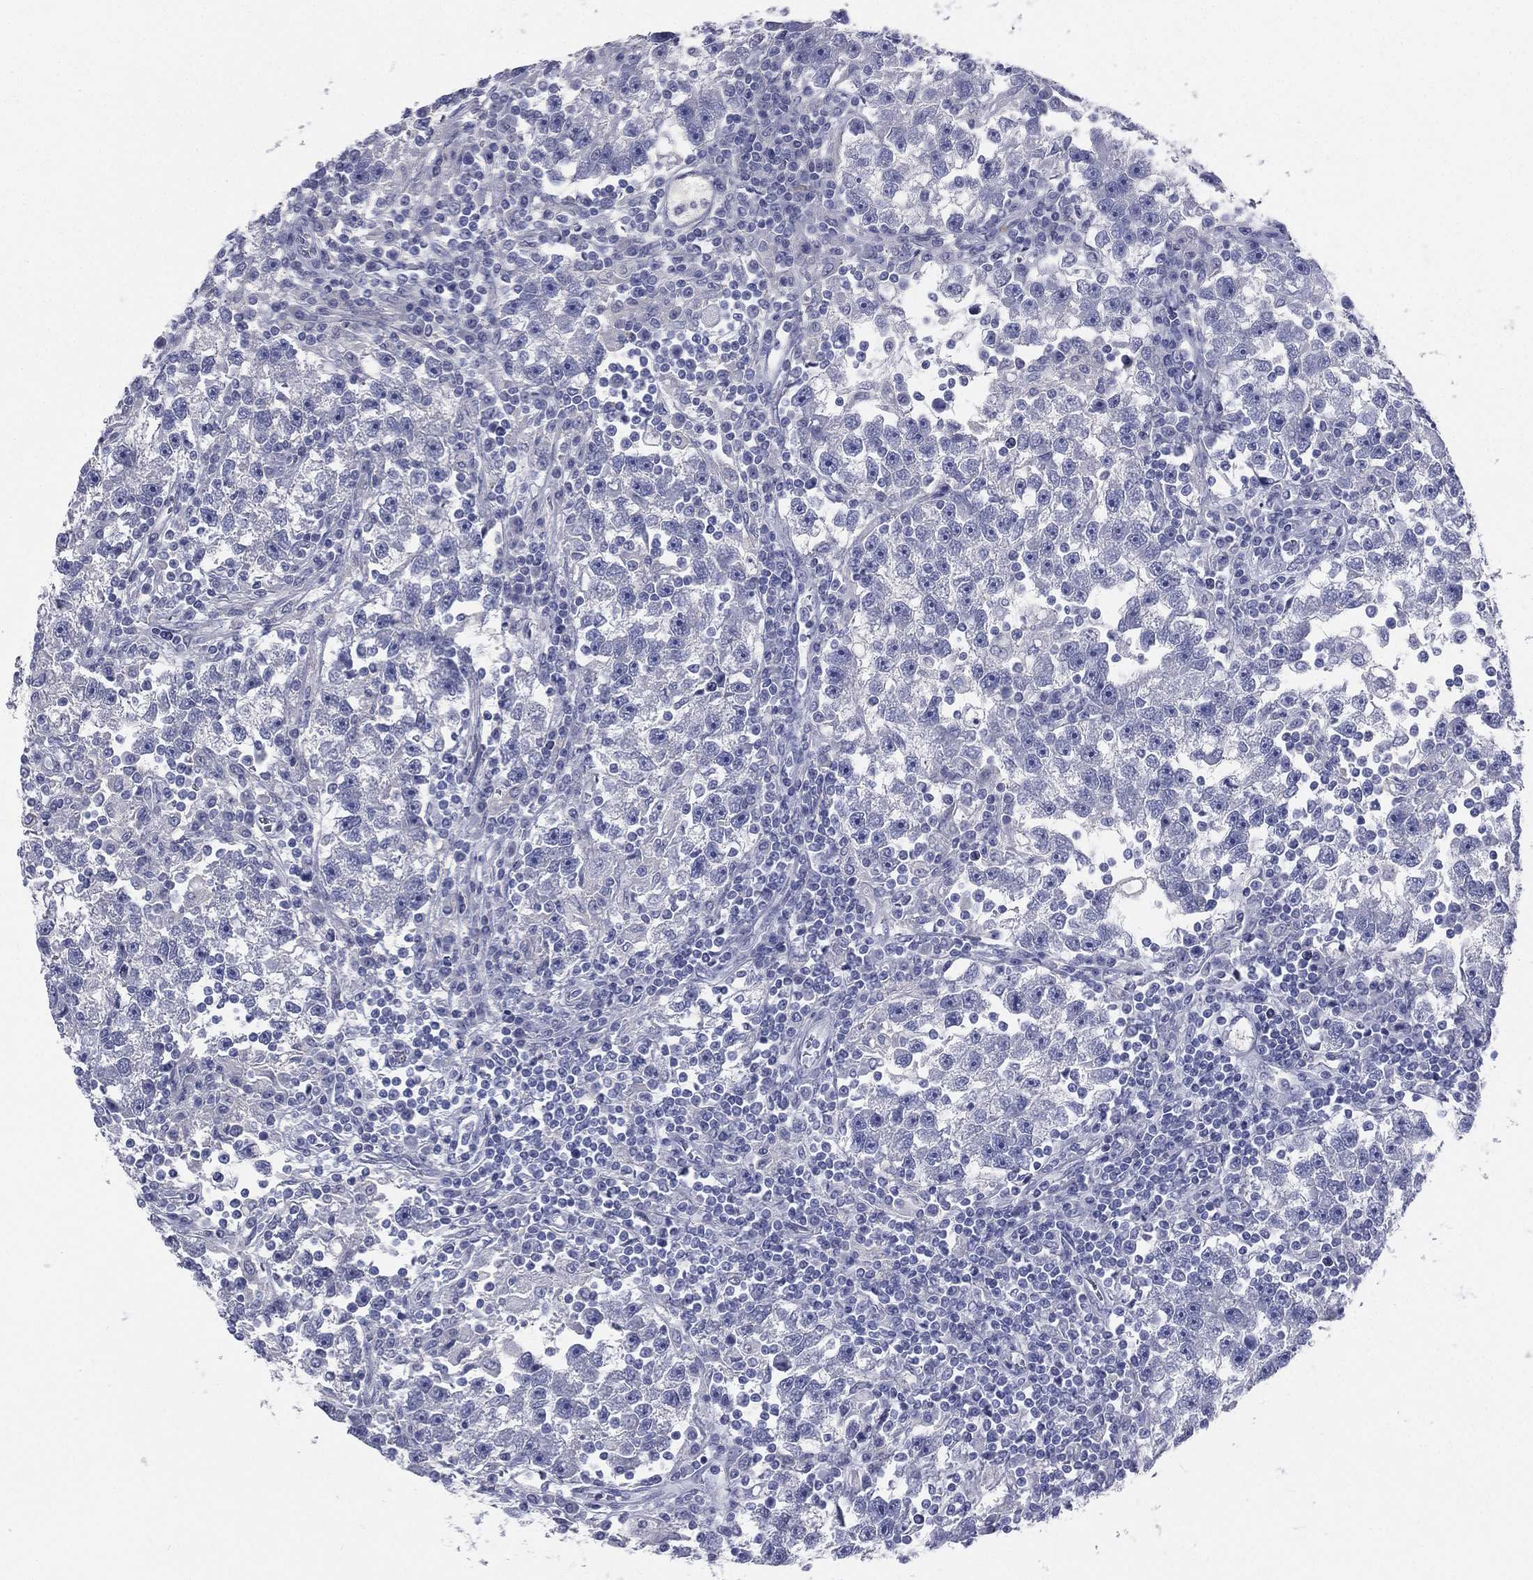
{"staining": {"intensity": "negative", "quantity": "none", "location": "none"}, "tissue": "testis cancer", "cell_type": "Tumor cells", "image_type": "cancer", "snomed": [{"axis": "morphology", "description": "Seminoma, NOS"}, {"axis": "topography", "description": "Testis"}], "caption": "Photomicrograph shows no significant protein staining in tumor cells of testis cancer (seminoma). The staining was performed using DAB (3,3'-diaminobenzidine) to visualize the protein expression in brown, while the nuclei were stained in blue with hematoxylin (Magnification: 20x).", "gene": "HP", "patient": {"sex": "male", "age": 47}}